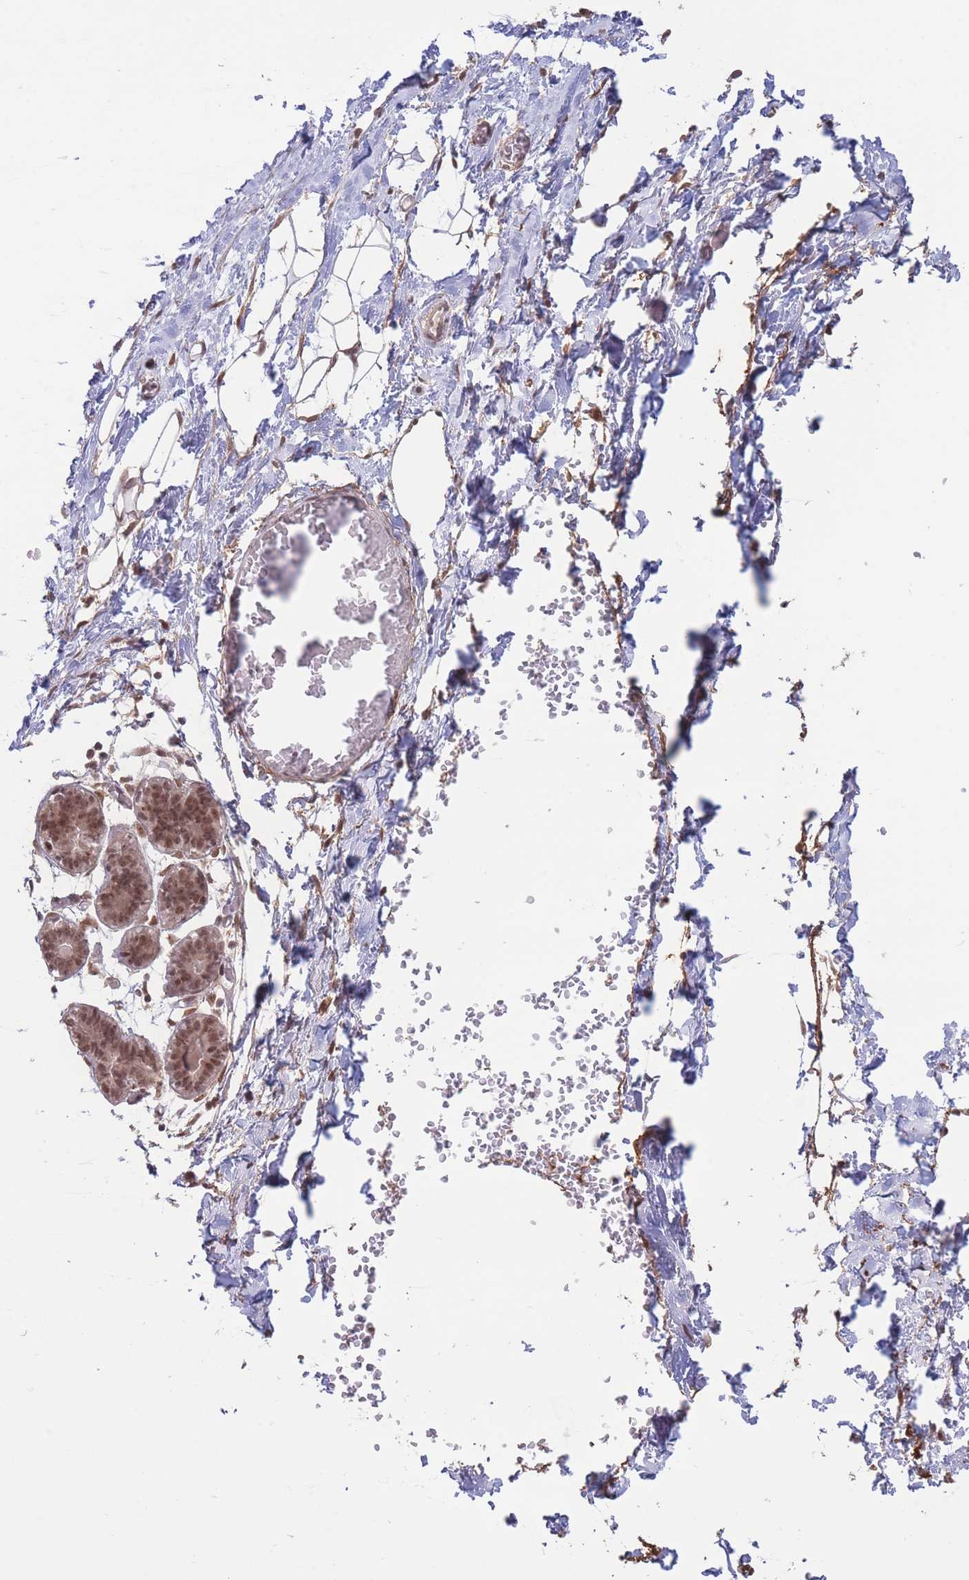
{"staining": {"intensity": "moderate", "quantity": ">75%", "location": "nuclear"}, "tissue": "breast", "cell_type": "Adipocytes", "image_type": "normal", "snomed": [{"axis": "morphology", "description": "Normal tissue, NOS"}, {"axis": "topography", "description": "Breast"}], "caption": "High-magnification brightfield microscopy of normal breast stained with DAB (3,3'-diaminobenzidine) (brown) and counterstained with hematoxylin (blue). adipocytes exhibit moderate nuclear expression is seen in approximately>75% of cells. The protein of interest is stained brown, and the nuclei are stained in blue (DAB IHC with brightfield microscopy, high magnification).", "gene": "CARD8", "patient": {"sex": "female", "age": 27}}